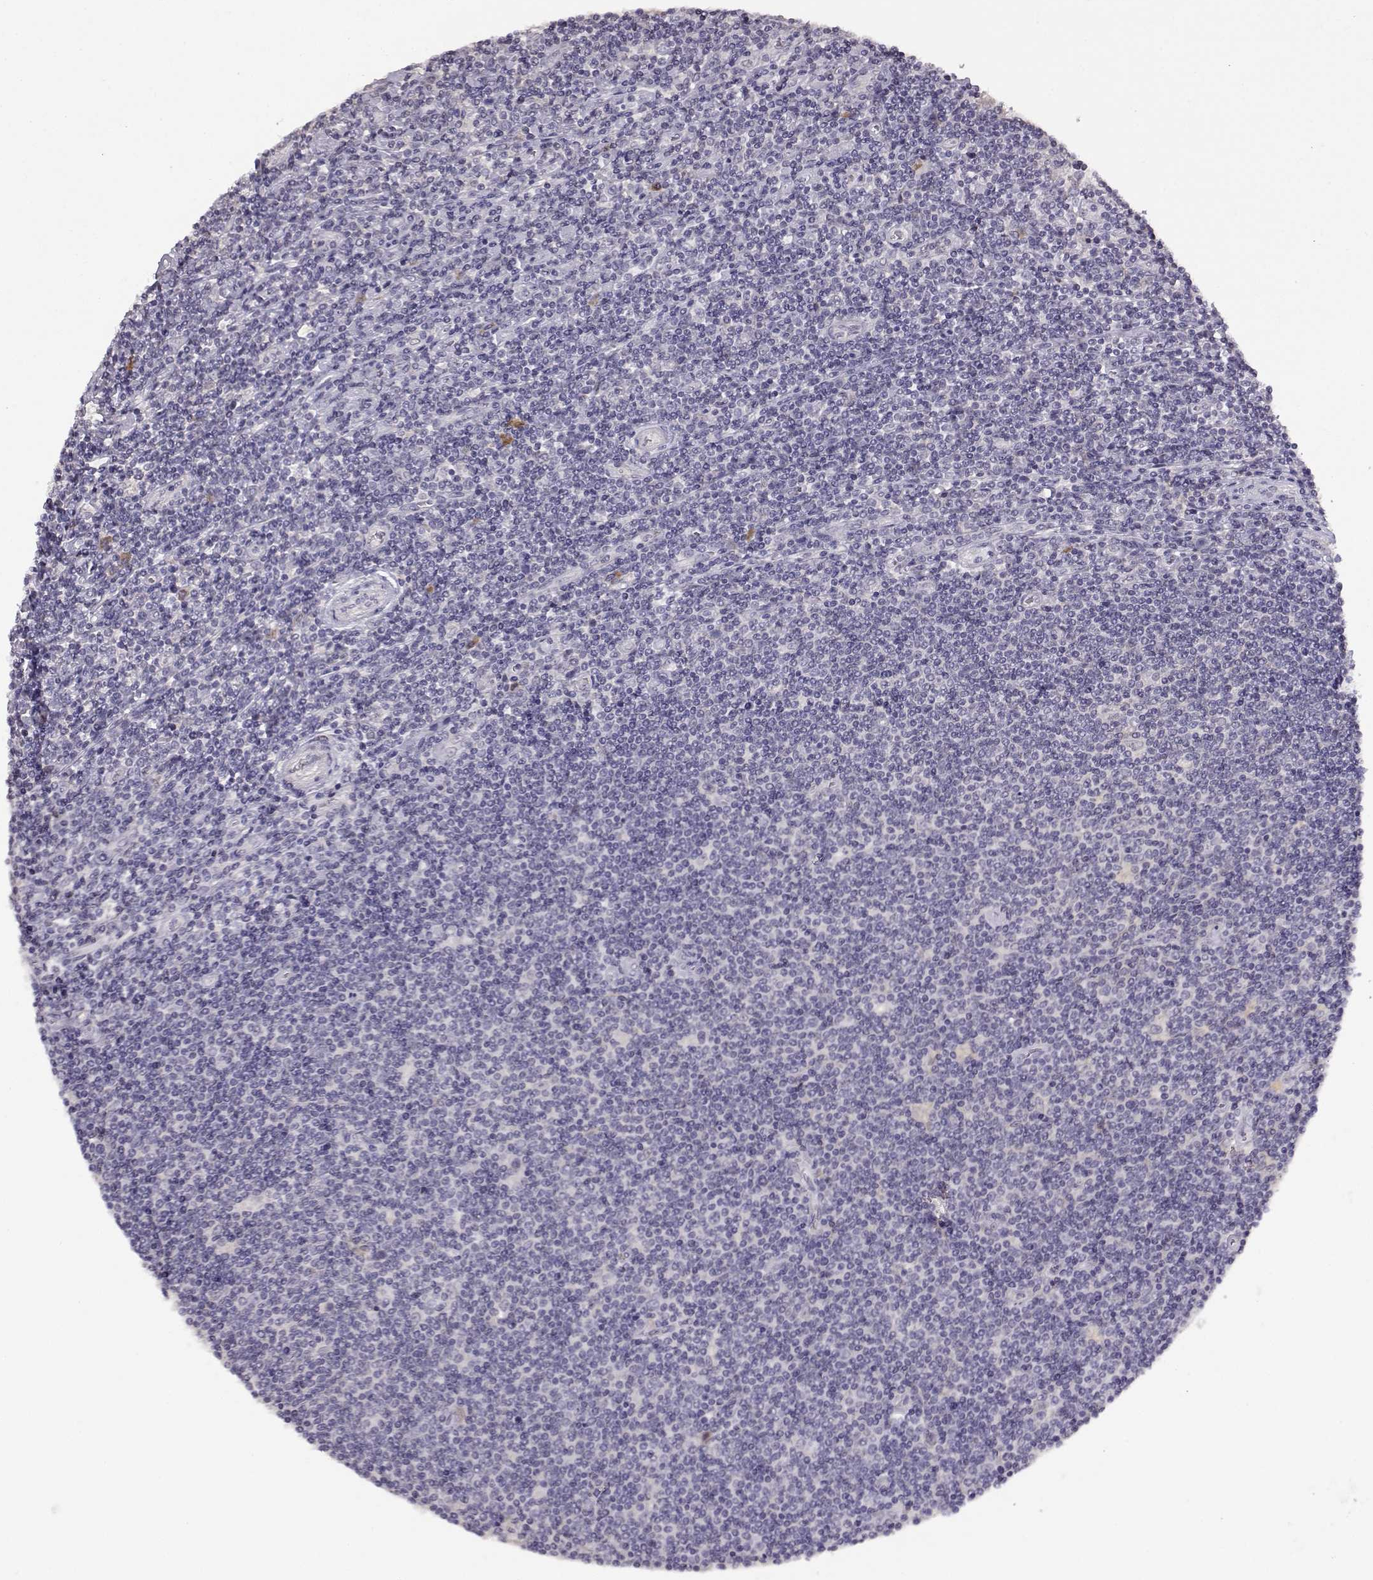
{"staining": {"intensity": "negative", "quantity": "none", "location": "none"}, "tissue": "lymphoma", "cell_type": "Tumor cells", "image_type": "cancer", "snomed": [{"axis": "morphology", "description": "Hodgkin's disease, NOS"}, {"axis": "topography", "description": "Lymph node"}], "caption": "Immunohistochemical staining of human lymphoma reveals no significant staining in tumor cells.", "gene": "TACR1", "patient": {"sex": "male", "age": 40}}